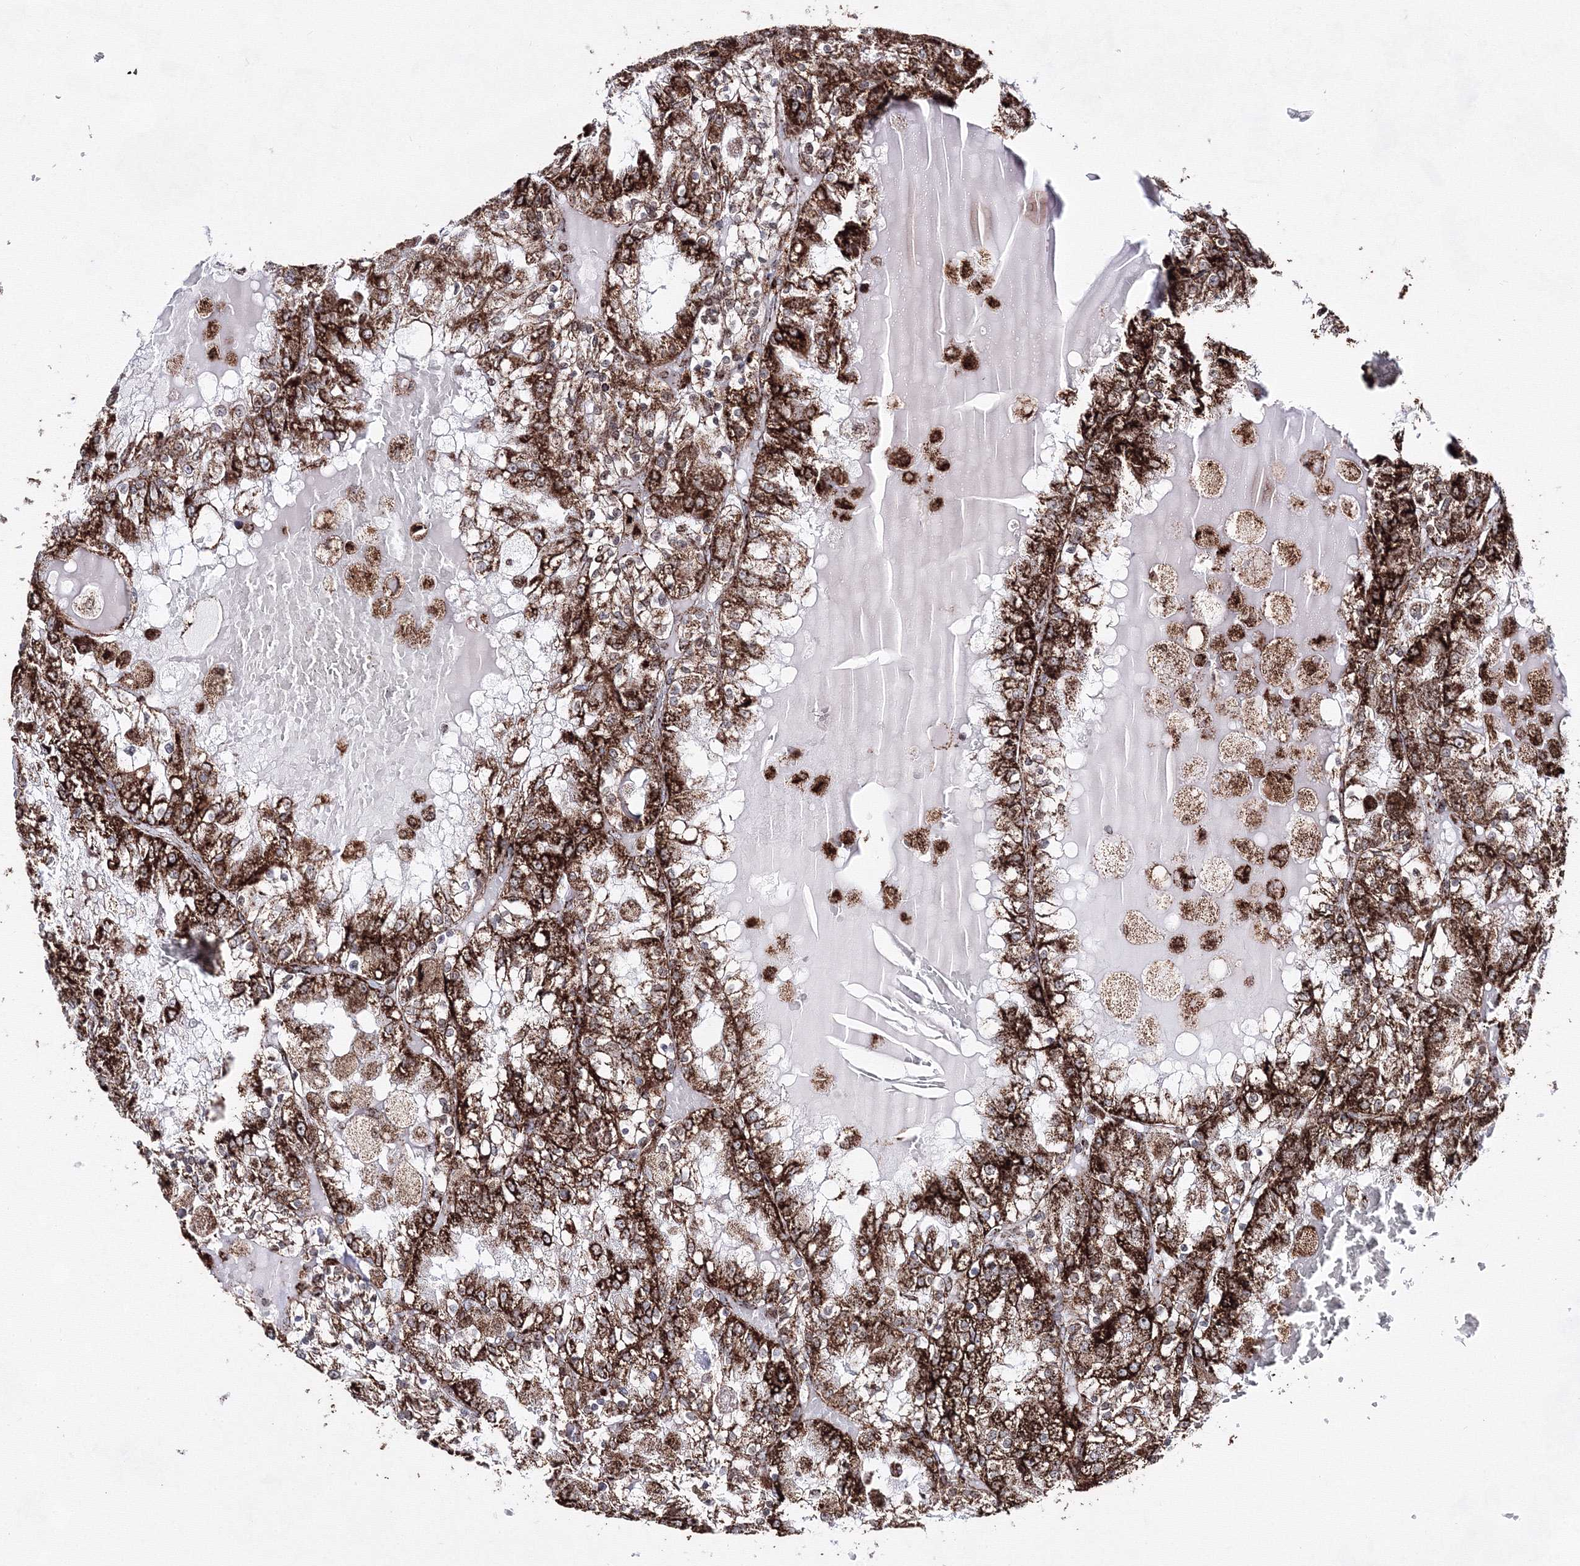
{"staining": {"intensity": "strong", "quantity": ">75%", "location": "cytoplasmic/membranous"}, "tissue": "renal cancer", "cell_type": "Tumor cells", "image_type": "cancer", "snomed": [{"axis": "morphology", "description": "Adenocarcinoma, NOS"}, {"axis": "topography", "description": "Kidney"}], "caption": "Renal cancer stained with DAB immunohistochemistry shows high levels of strong cytoplasmic/membranous staining in approximately >75% of tumor cells. The protein of interest is stained brown, and the nuclei are stained in blue (DAB (3,3'-diaminobenzidine) IHC with brightfield microscopy, high magnification).", "gene": "HADHB", "patient": {"sex": "female", "age": 56}}